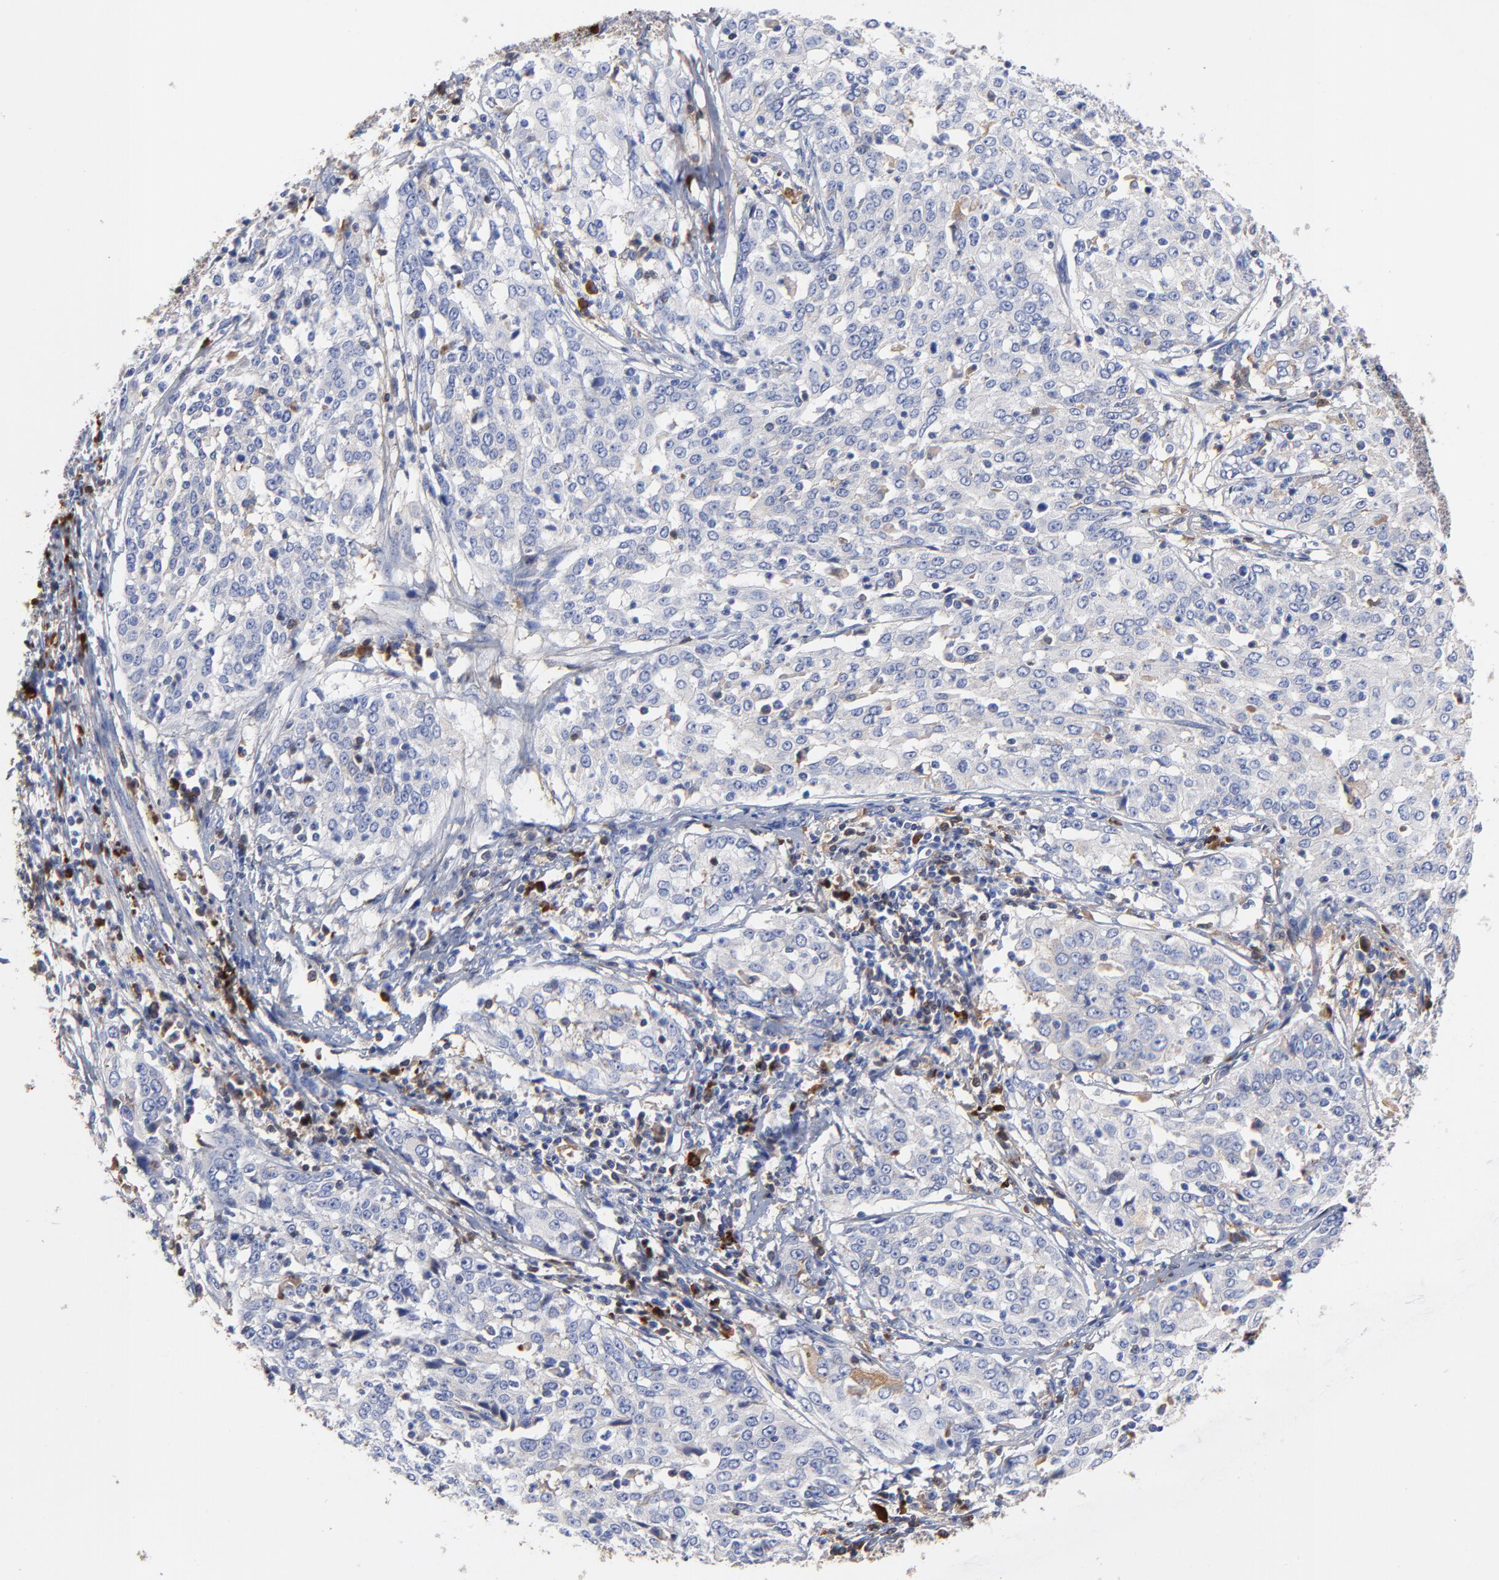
{"staining": {"intensity": "weak", "quantity": "<25%", "location": "cytoplasmic/membranous"}, "tissue": "cervical cancer", "cell_type": "Tumor cells", "image_type": "cancer", "snomed": [{"axis": "morphology", "description": "Squamous cell carcinoma, NOS"}, {"axis": "topography", "description": "Cervix"}], "caption": "Immunohistochemistry (IHC) of cervical squamous cell carcinoma displays no positivity in tumor cells.", "gene": "IGLV3-10", "patient": {"sex": "female", "age": 39}}